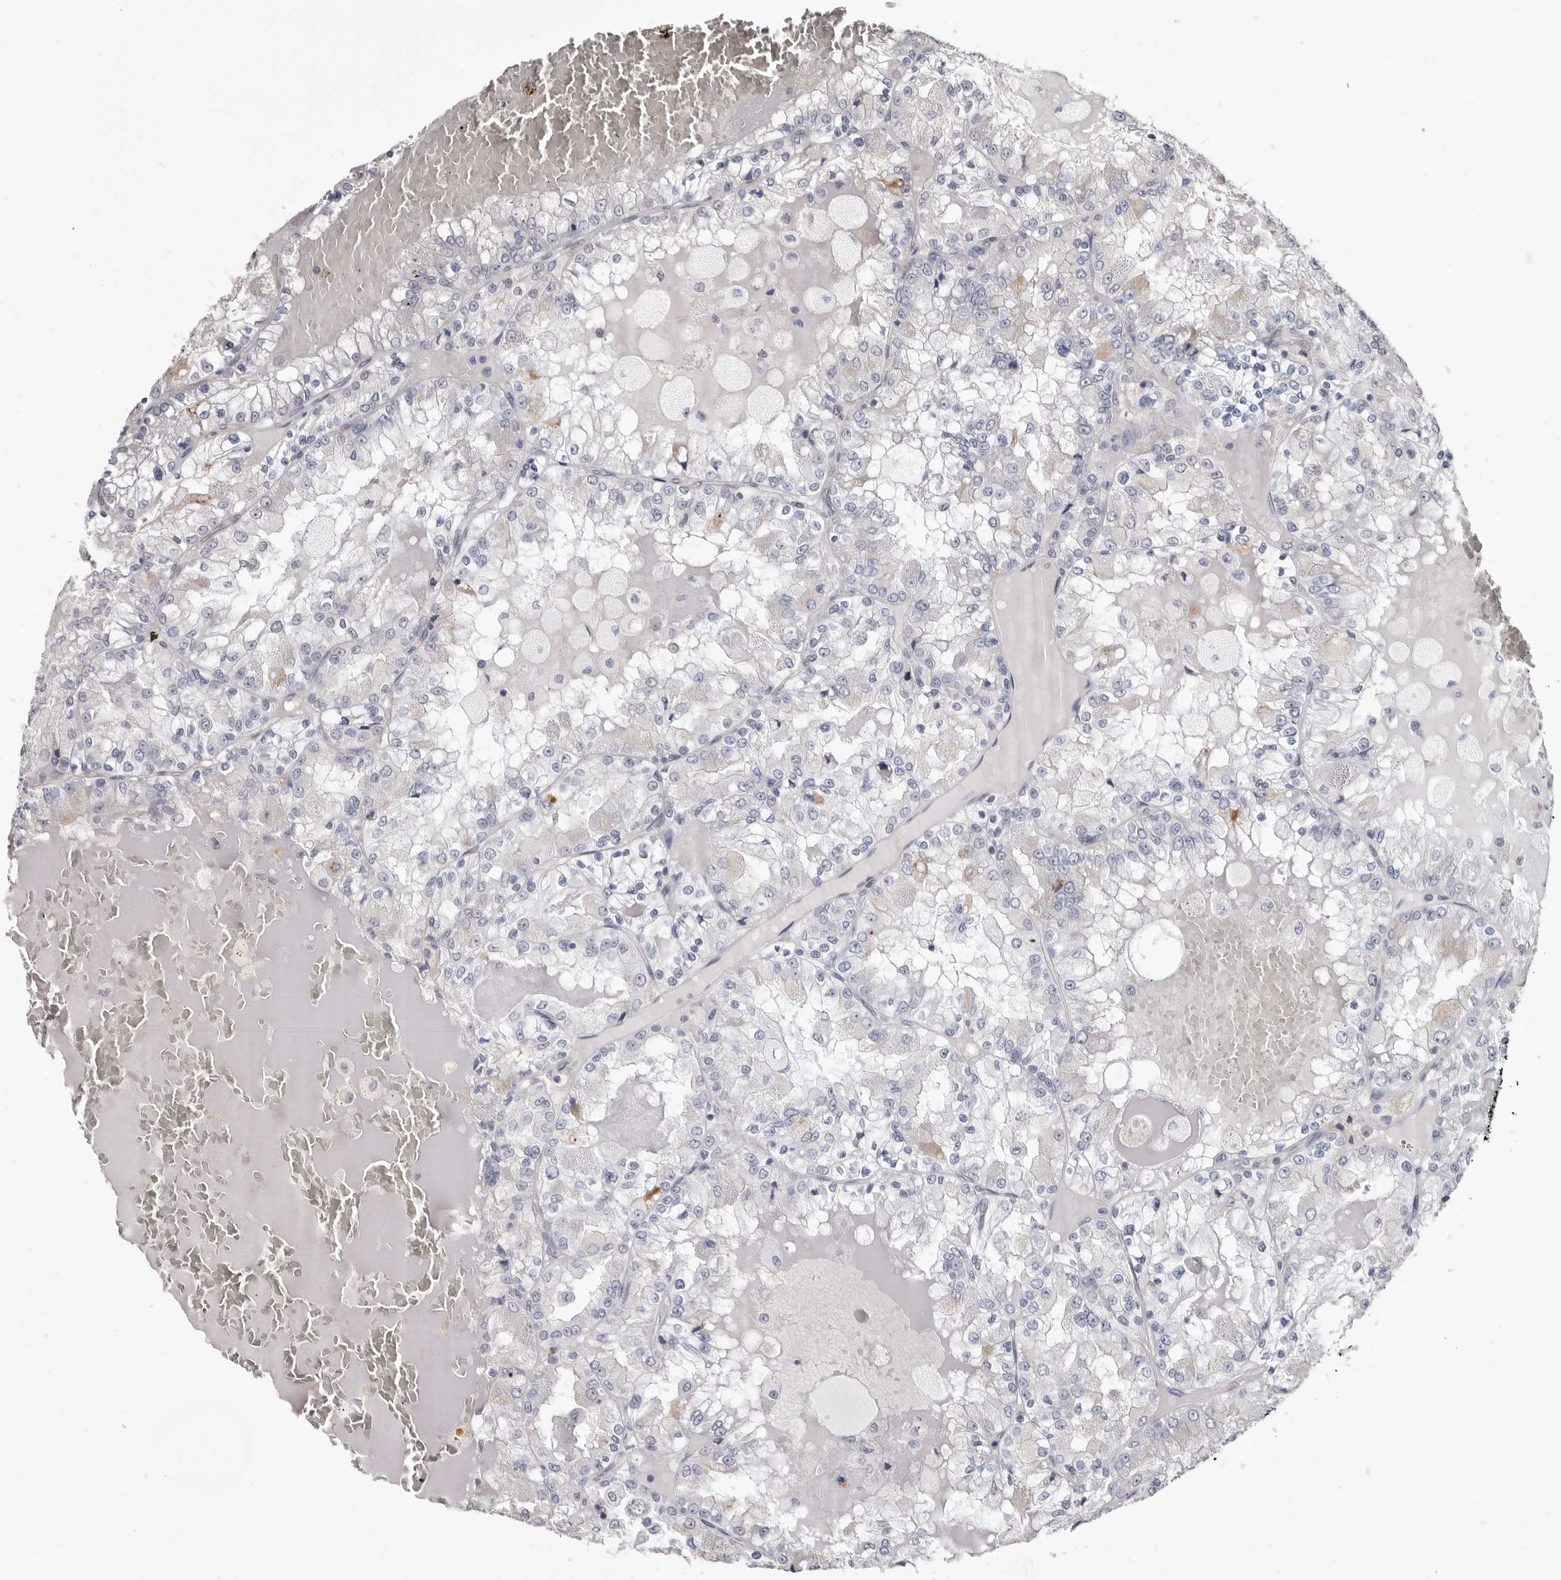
{"staining": {"intensity": "negative", "quantity": "none", "location": "none"}, "tissue": "renal cancer", "cell_type": "Tumor cells", "image_type": "cancer", "snomed": [{"axis": "morphology", "description": "Adenocarcinoma, NOS"}, {"axis": "topography", "description": "Kidney"}], "caption": "A high-resolution histopathology image shows immunohistochemistry (IHC) staining of adenocarcinoma (renal), which reveals no significant positivity in tumor cells. (DAB immunohistochemistry (IHC), high magnification).", "gene": "KHDRBS2", "patient": {"sex": "female", "age": 56}}